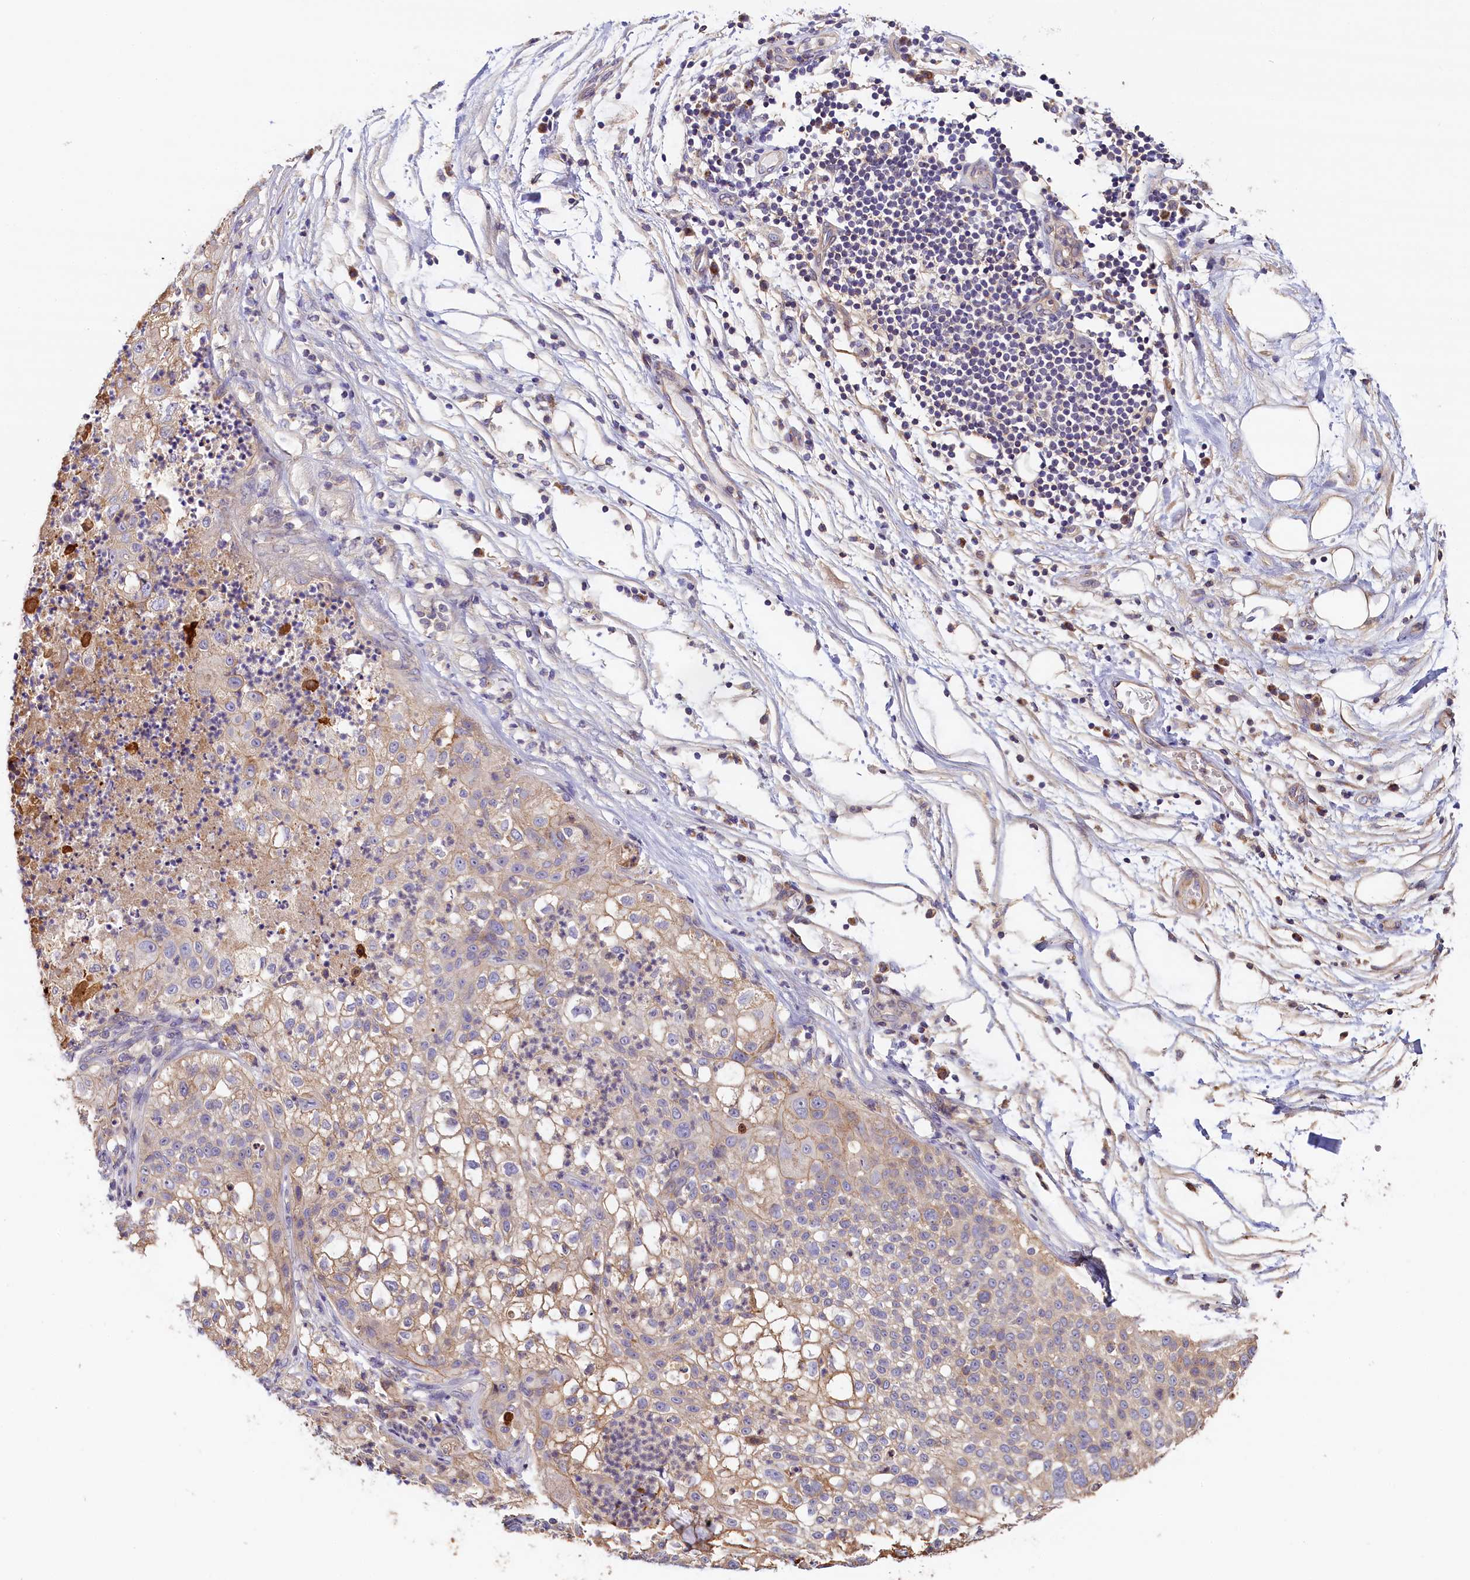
{"staining": {"intensity": "negative", "quantity": "none", "location": "none"}, "tissue": "lung cancer", "cell_type": "Tumor cells", "image_type": "cancer", "snomed": [{"axis": "morphology", "description": "Inflammation, NOS"}, {"axis": "morphology", "description": "Squamous cell carcinoma, NOS"}, {"axis": "topography", "description": "Lymph node"}, {"axis": "topography", "description": "Soft tissue"}, {"axis": "topography", "description": "Lung"}], "caption": "This histopathology image is of squamous cell carcinoma (lung) stained with immunohistochemistry (IHC) to label a protein in brown with the nuclei are counter-stained blue. There is no staining in tumor cells.", "gene": "KATNB1", "patient": {"sex": "male", "age": 66}}